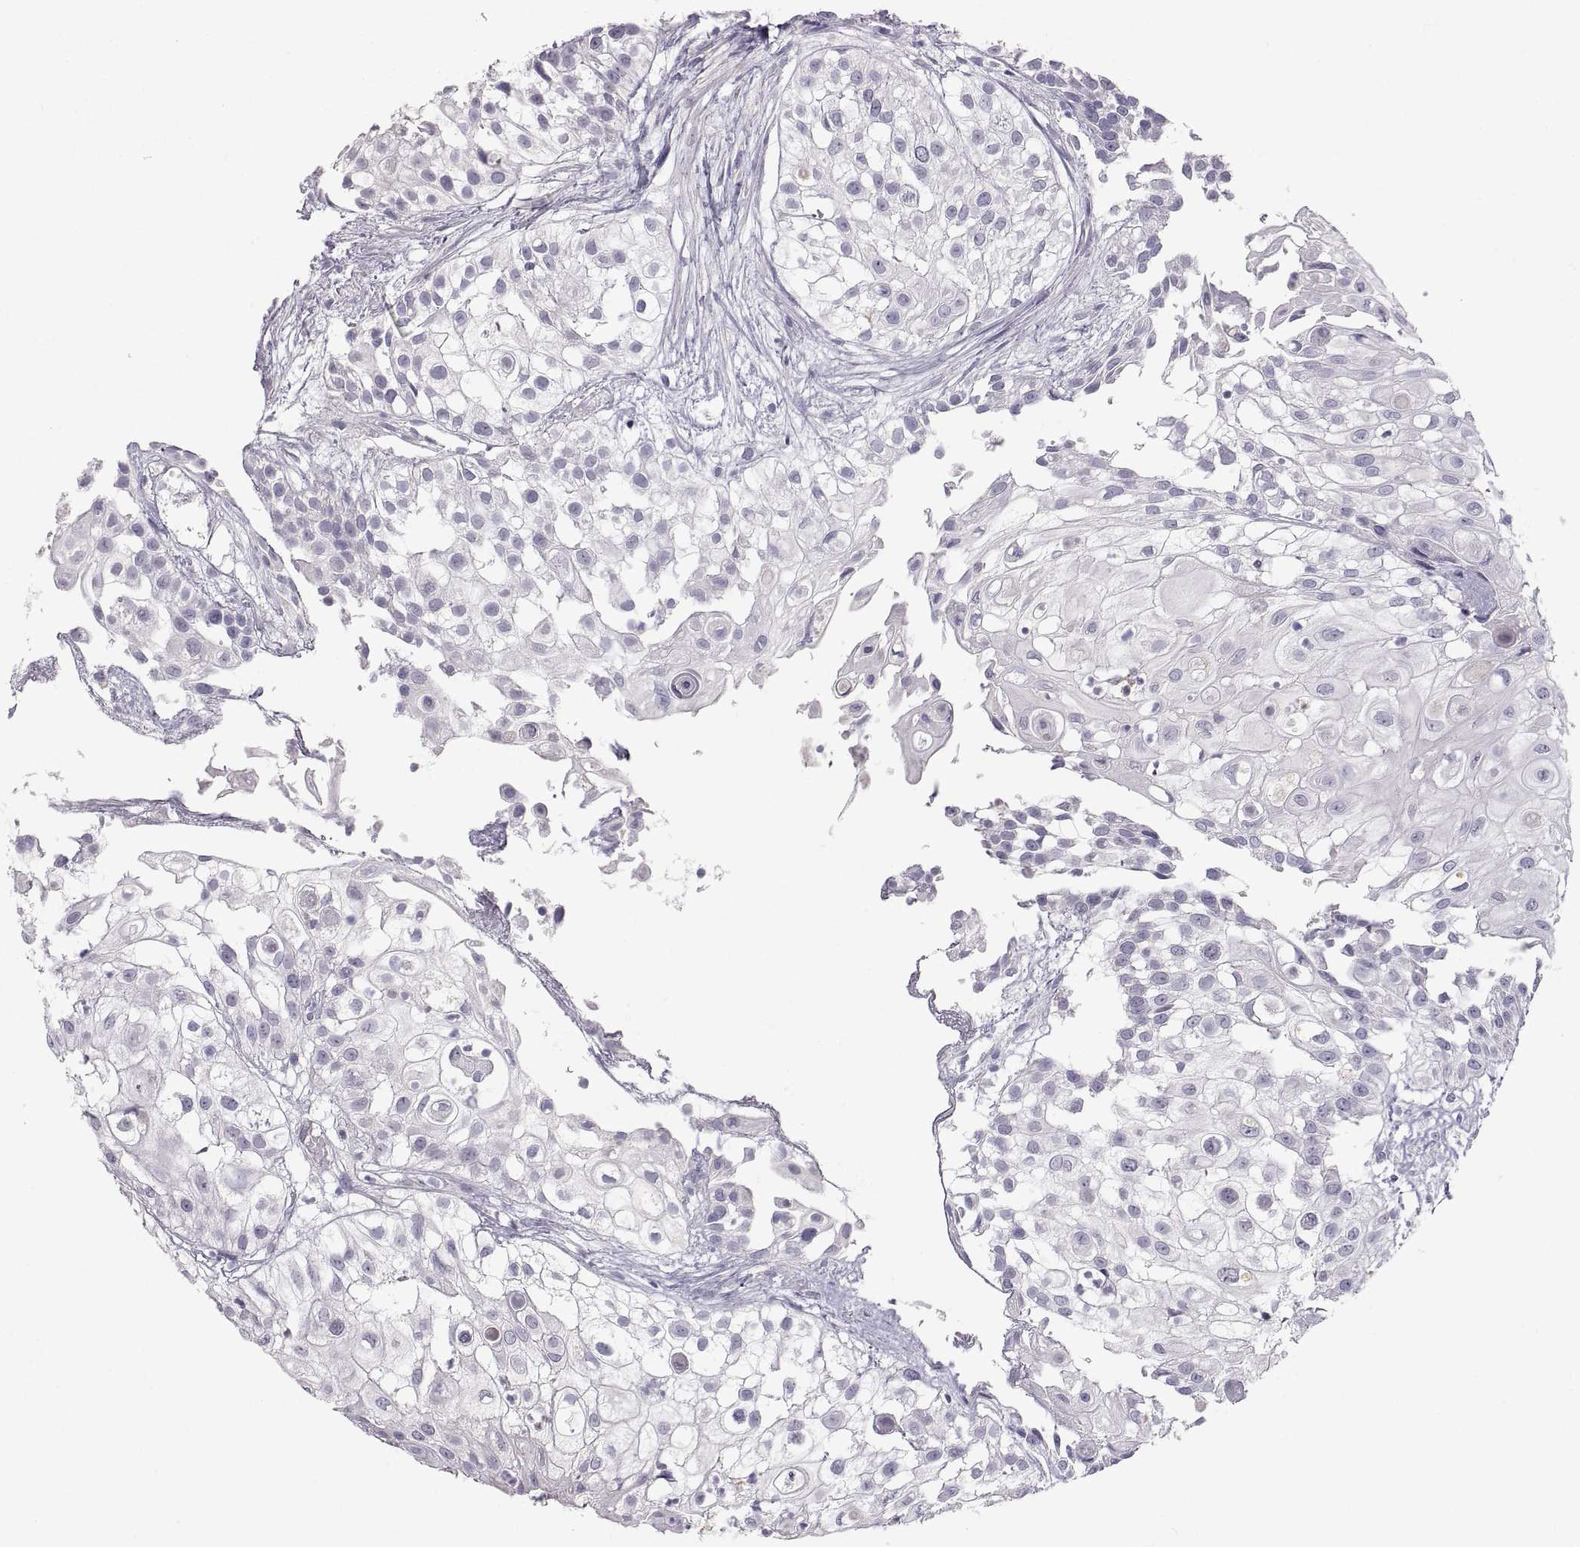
{"staining": {"intensity": "negative", "quantity": "none", "location": "none"}, "tissue": "urothelial cancer", "cell_type": "Tumor cells", "image_type": "cancer", "snomed": [{"axis": "morphology", "description": "Urothelial carcinoma, High grade"}, {"axis": "topography", "description": "Urinary bladder"}], "caption": "IHC histopathology image of neoplastic tissue: urothelial cancer stained with DAB (3,3'-diaminobenzidine) shows no significant protein staining in tumor cells.", "gene": "PGM5", "patient": {"sex": "female", "age": 79}}